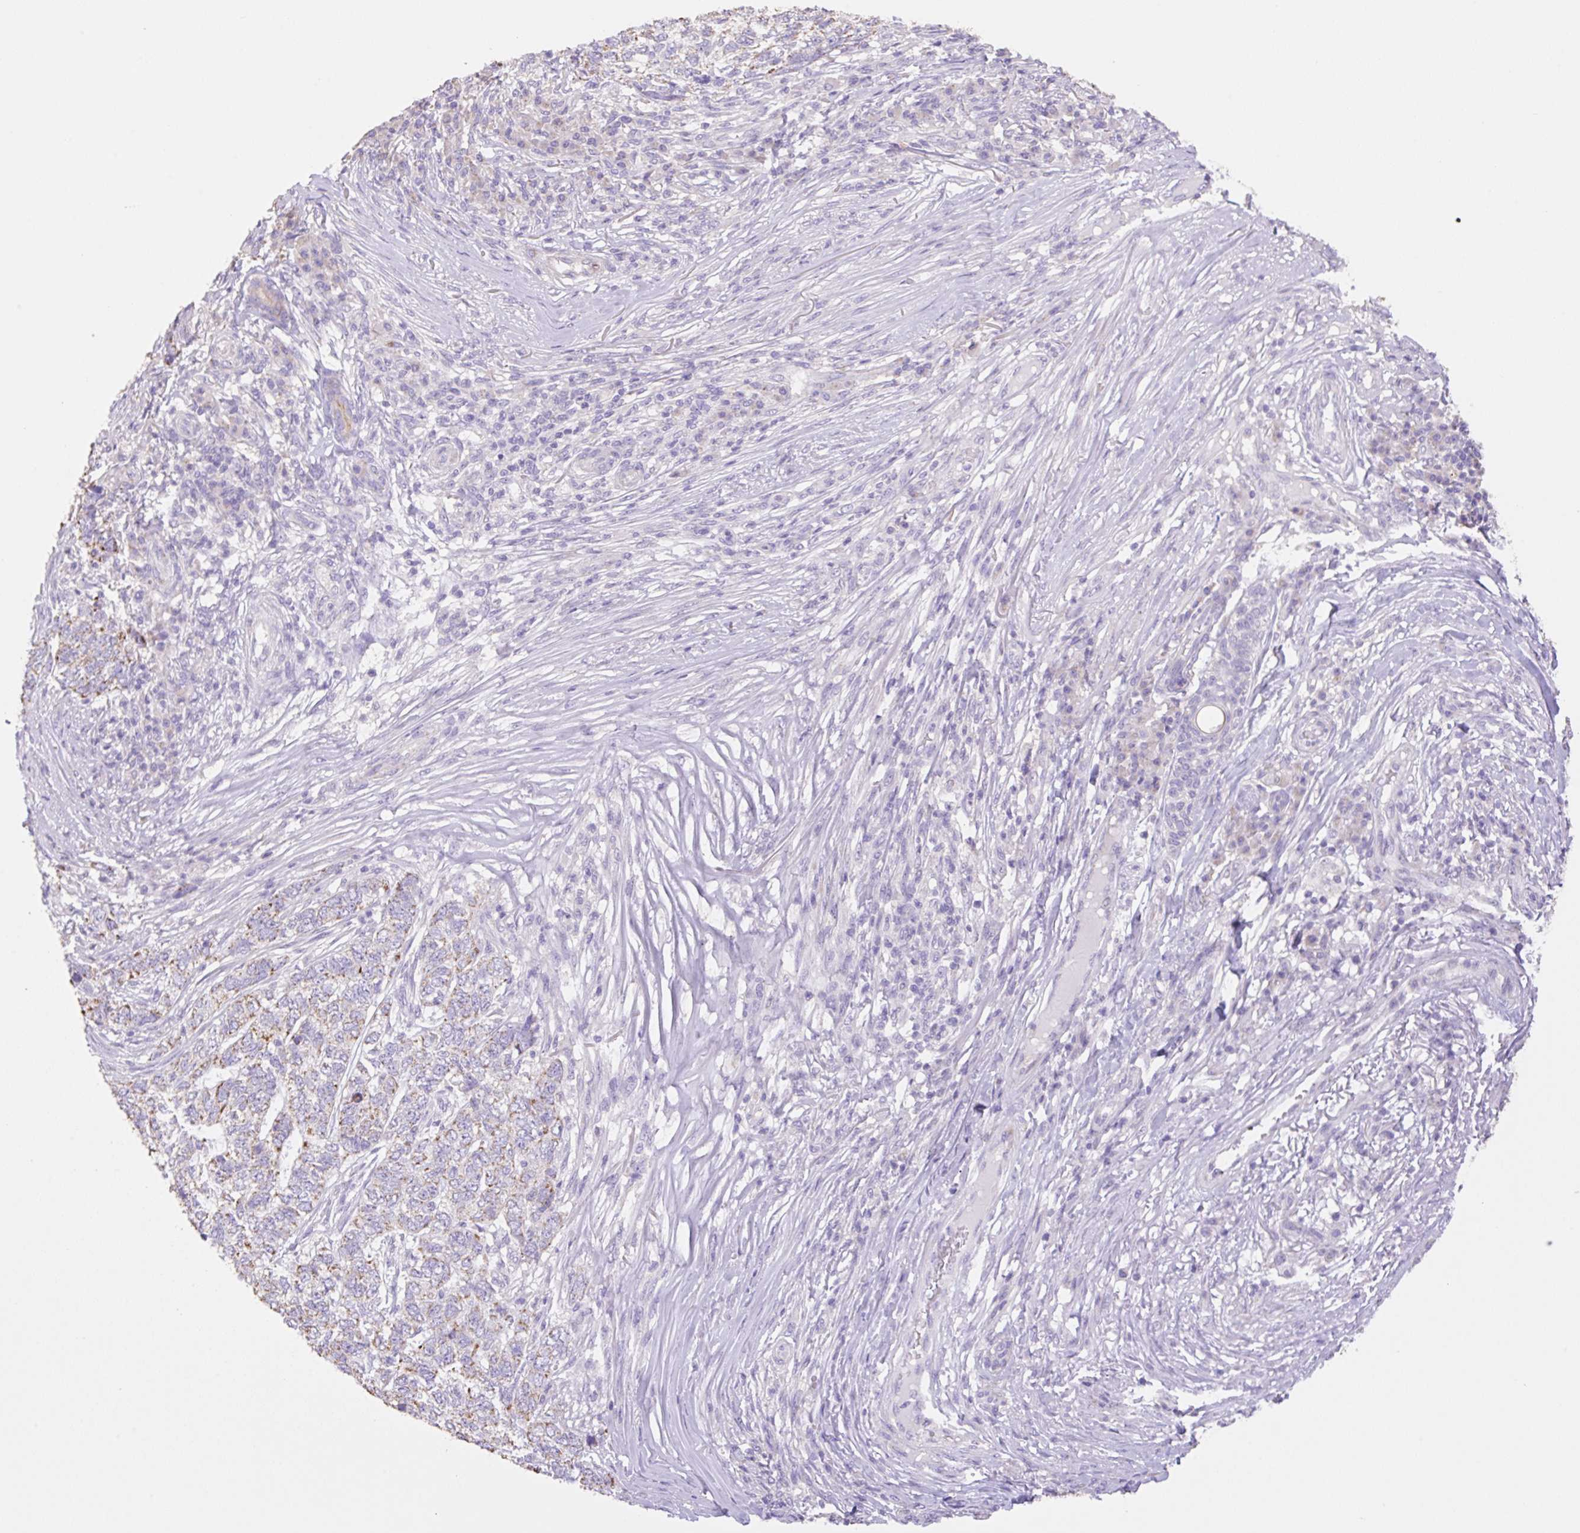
{"staining": {"intensity": "moderate", "quantity": "25%-75%", "location": "cytoplasmic/membranous"}, "tissue": "skin cancer", "cell_type": "Tumor cells", "image_type": "cancer", "snomed": [{"axis": "morphology", "description": "Basal cell carcinoma"}, {"axis": "topography", "description": "Skin"}], "caption": "DAB (3,3'-diaminobenzidine) immunohistochemical staining of skin cancer demonstrates moderate cytoplasmic/membranous protein positivity in approximately 25%-75% of tumor cells.", "gene": "COPZ2", "patient": {"sex": "female", "age": 65}}